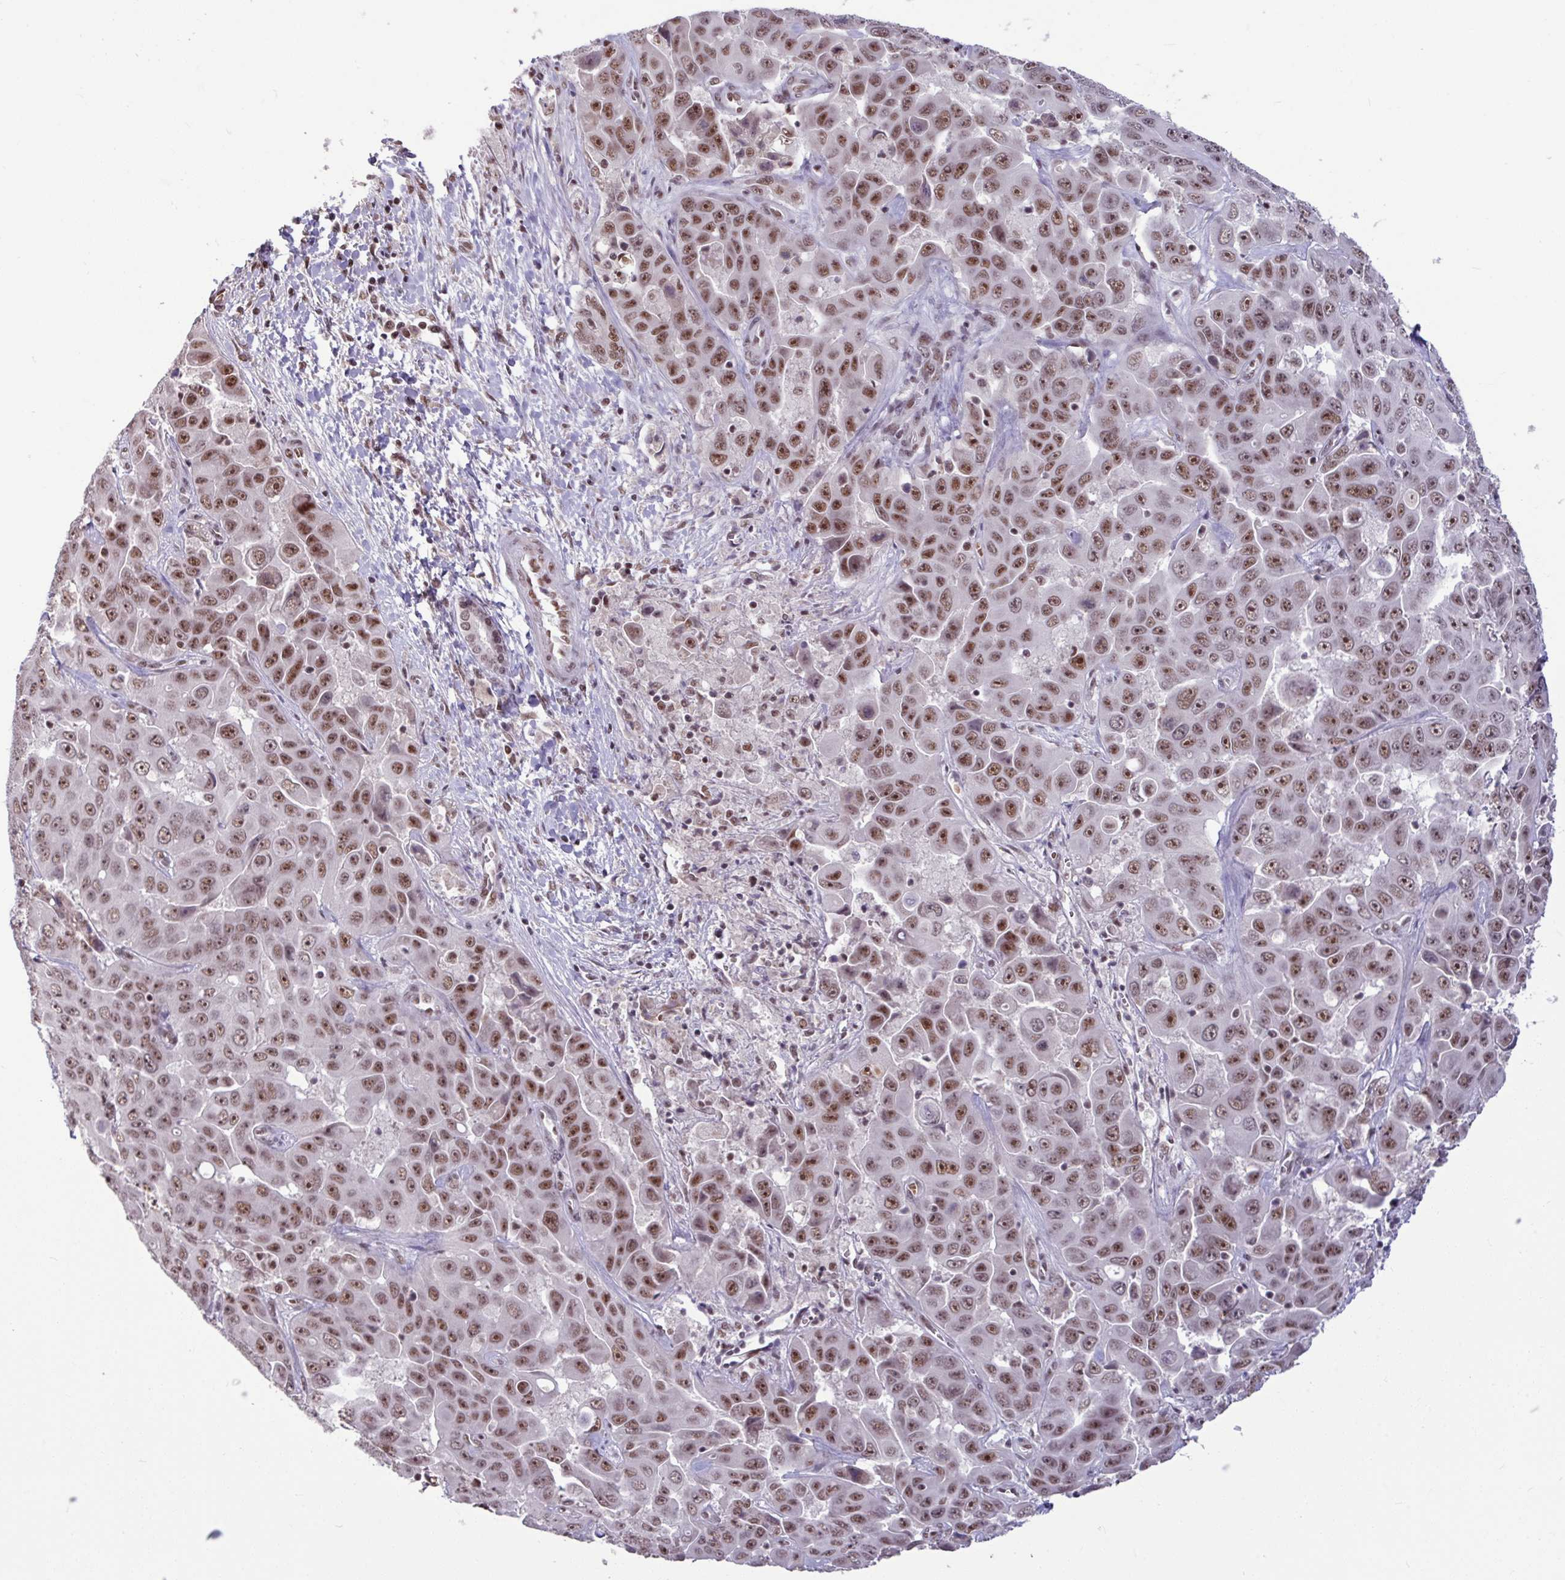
{"staining": {"intensity": "moderate", "quantity": ">75%", "location": "nuclear"}, "tissue": "liver cancer", "cell_type": "Tumor cells", "image_type": "cancer", "snomed": [{"axis": "morphology", "description": "Cholangiocarcinoma"}, {"axis": "topography", "description": "Liver"}], "caption": "A brown stain highlights moderate nuclear staining of a protein in human liver cancer tumor cells.", "gene": "TDG", "patient": {"sex": "female", "age": 52}}